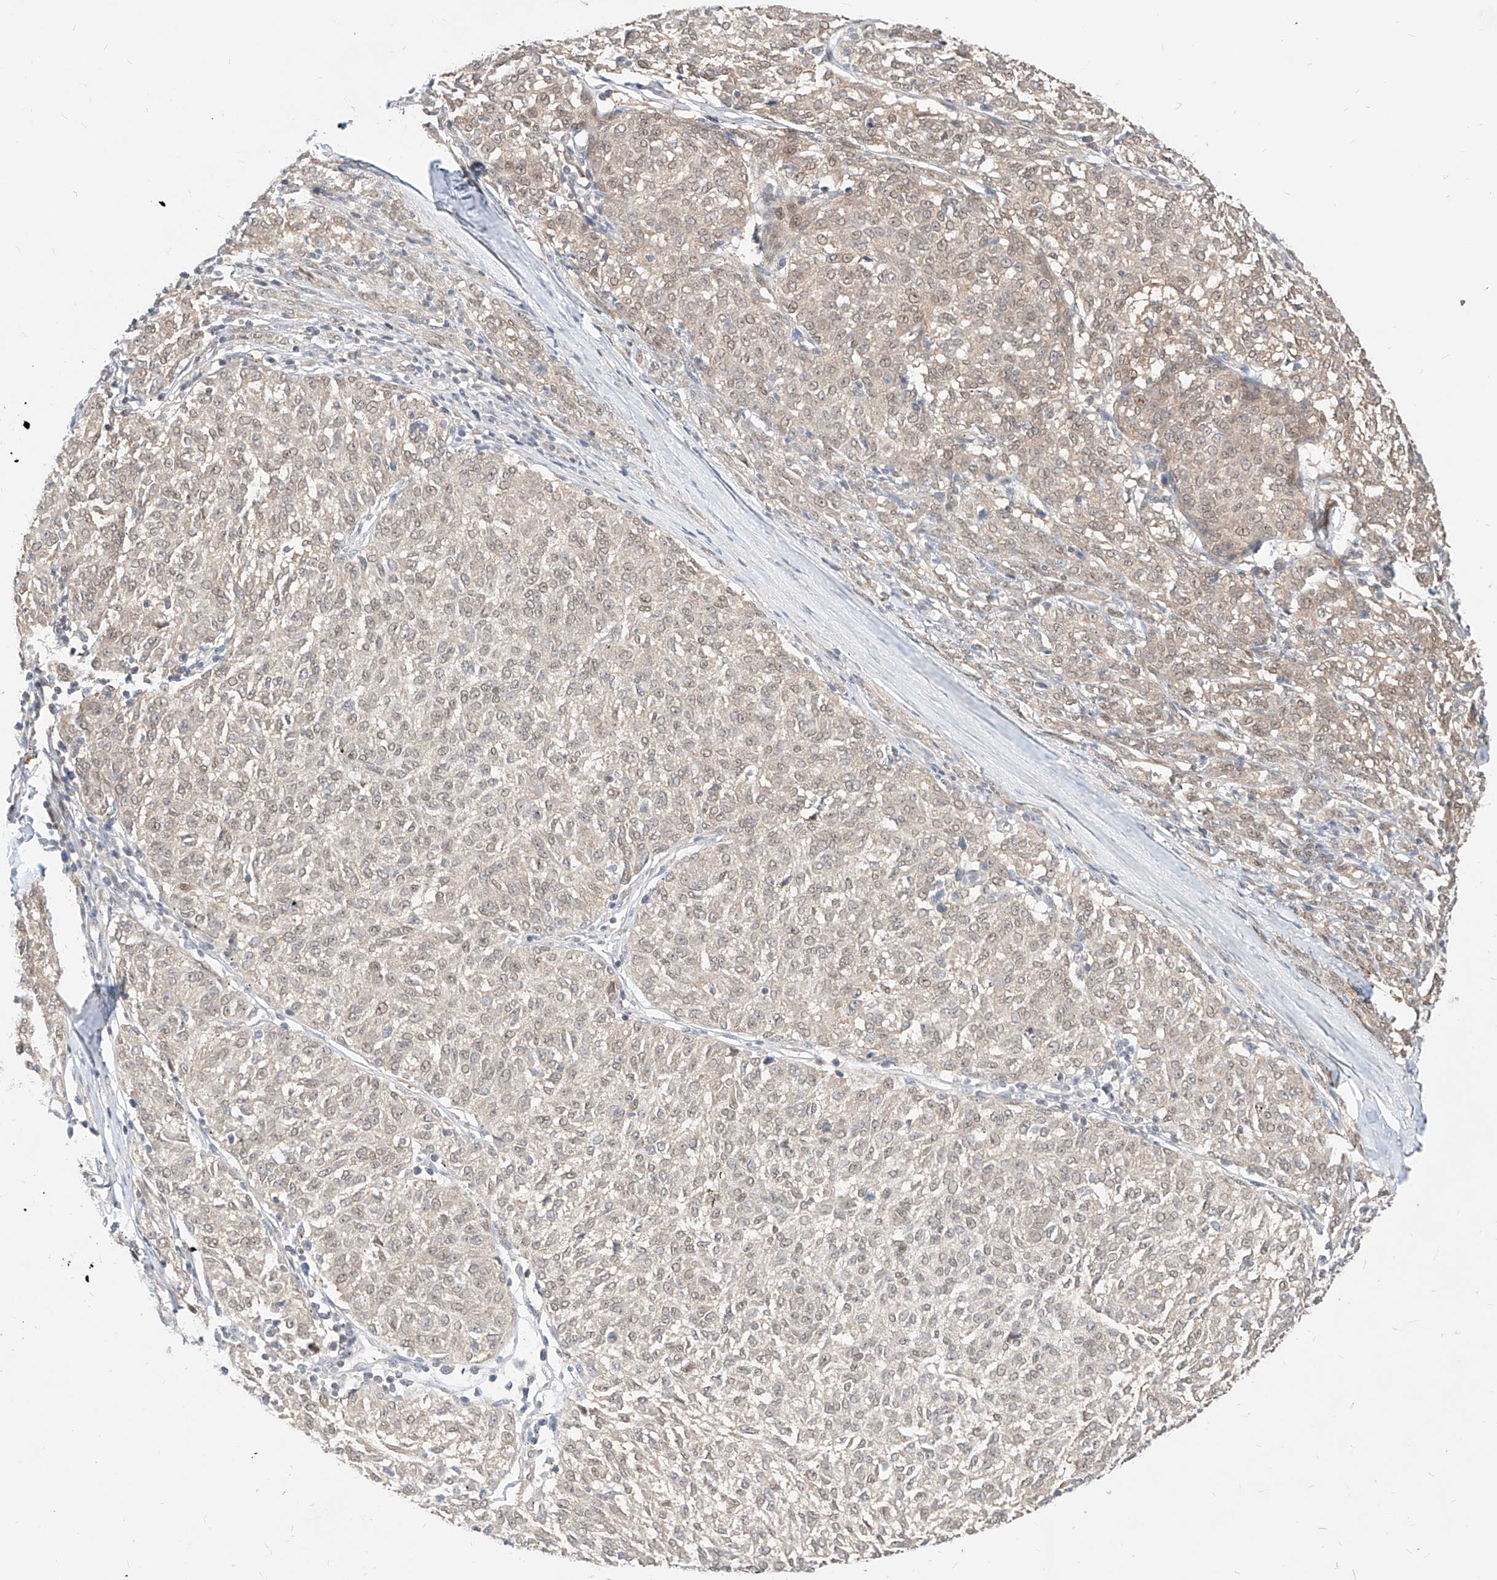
{"staining": {"intensity": "weak", "quantity": "25%-75%", "location": "nuclear"}, "tissue": "melanoma", "cell_type": "Tumor cells", "image_type": "cancer", "snomed": [{"axis": "morphology", "description": "Malignant melanoma, NOS"}, {"axis": "topography", "description": "Skin"}], "caption": "Immunohistochemistry histopathology image of neoplastic tissue: melanoma stained using immunohistochemistry (IHC) shows low levels of weak protein expression localized specifically in the nuclear of tumor cells, appearing as a nuclear brown color.", "gene": "TSNAX", "patient": {"sex": "female", "age": 72}}